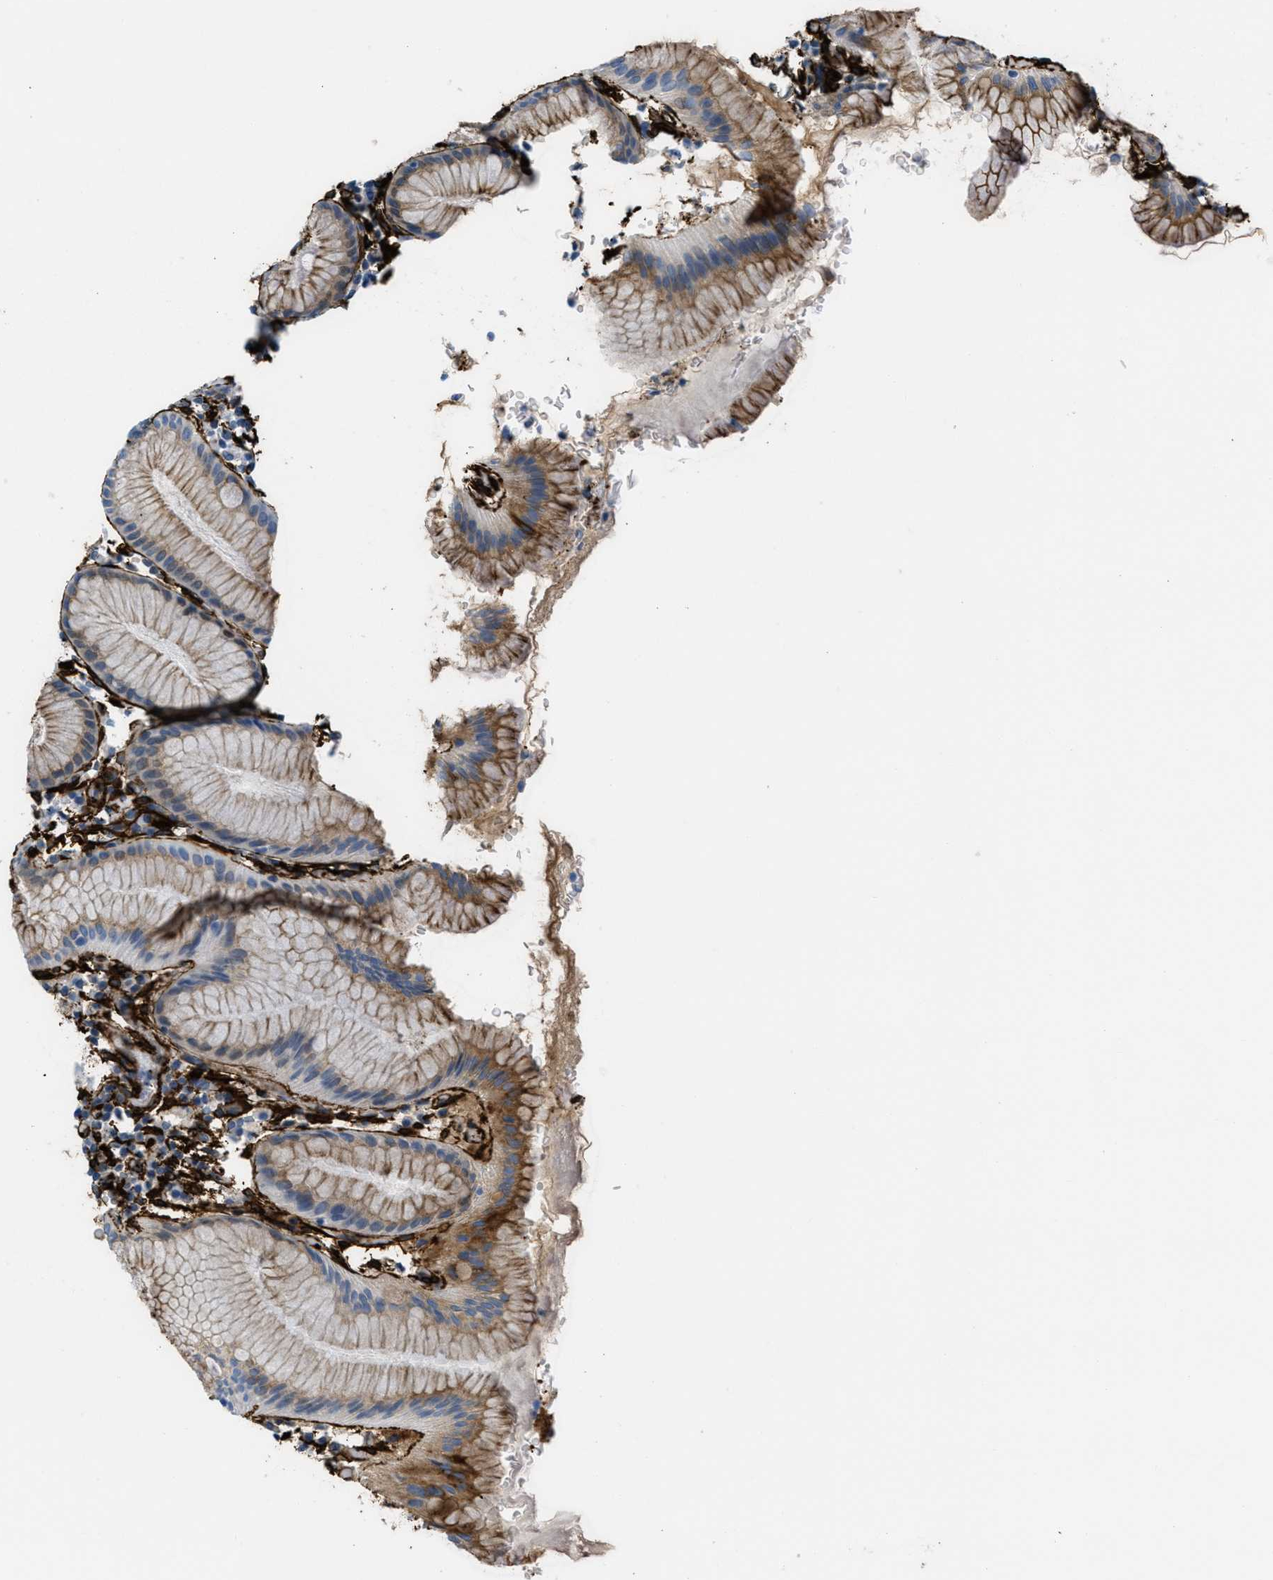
{"staining": {"intensity": "moderate", "quantity": "<25%", "location": "cytoplasmic/membranous"}, "tissue": "stomach", "cell_type": "Glandular cells", "image_type": "normal", "snomed": [{"axis": "morphology", "description": "Normal tissue, NOS"}, {"axis": "topography", "description": "Stomach"}, {"axis": "topography", "description": "Stomach, lower"}], "caption": "Protein expression analysis of normal stomach displays moderate cytoplasmic/membranous positivity in about <25% of glandular cells.", "gene": "CALD1", "patient": {"sex": "female", "age": 75}}